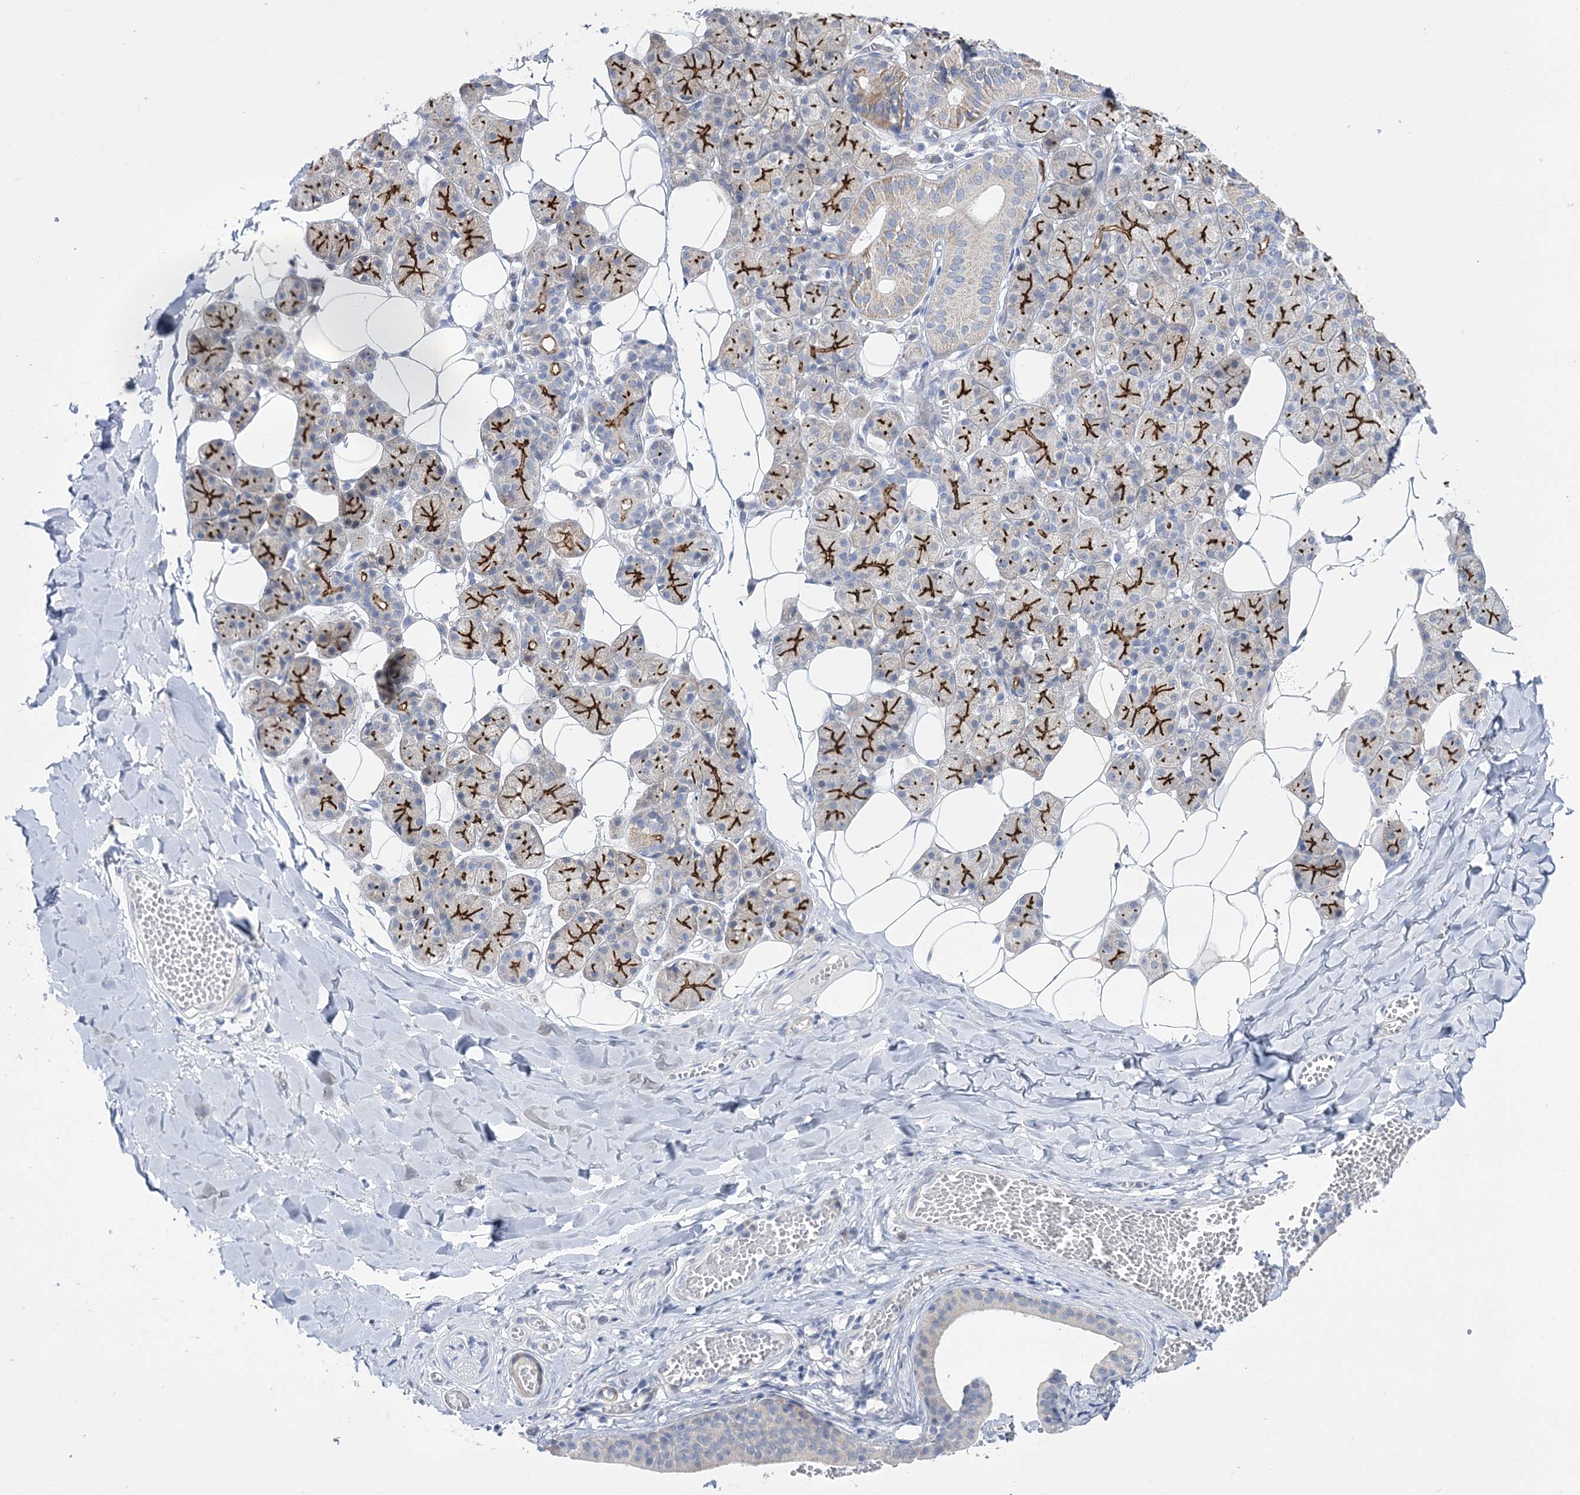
{"staining": {"intensity": "strong", "quantity": "25%-75%", "location": "cytoplasmic/membranous"}, "tissue": "salivary gland", "cell_type": "Glandular cells", "image_type": "normal", "snomed": [{"axis": "morphology", "description": "Normal tissue, NOS"}, {"axis": "topography", "description": "Salivary gland"}], "caption": "DAB immunohistochemical staining of benign salivary gland exhibits strong cytoplasmic/membranous protein expression in approximately 25%-75% of glandular cells. The staining was performed using DAB (3,3'-diaminobenzidine), with brown indicating positive protein expression. Nuclei are stained blue with hematoxylin.", "gene": "ANO1", "patient": {"sex": "female", "age": 33}}